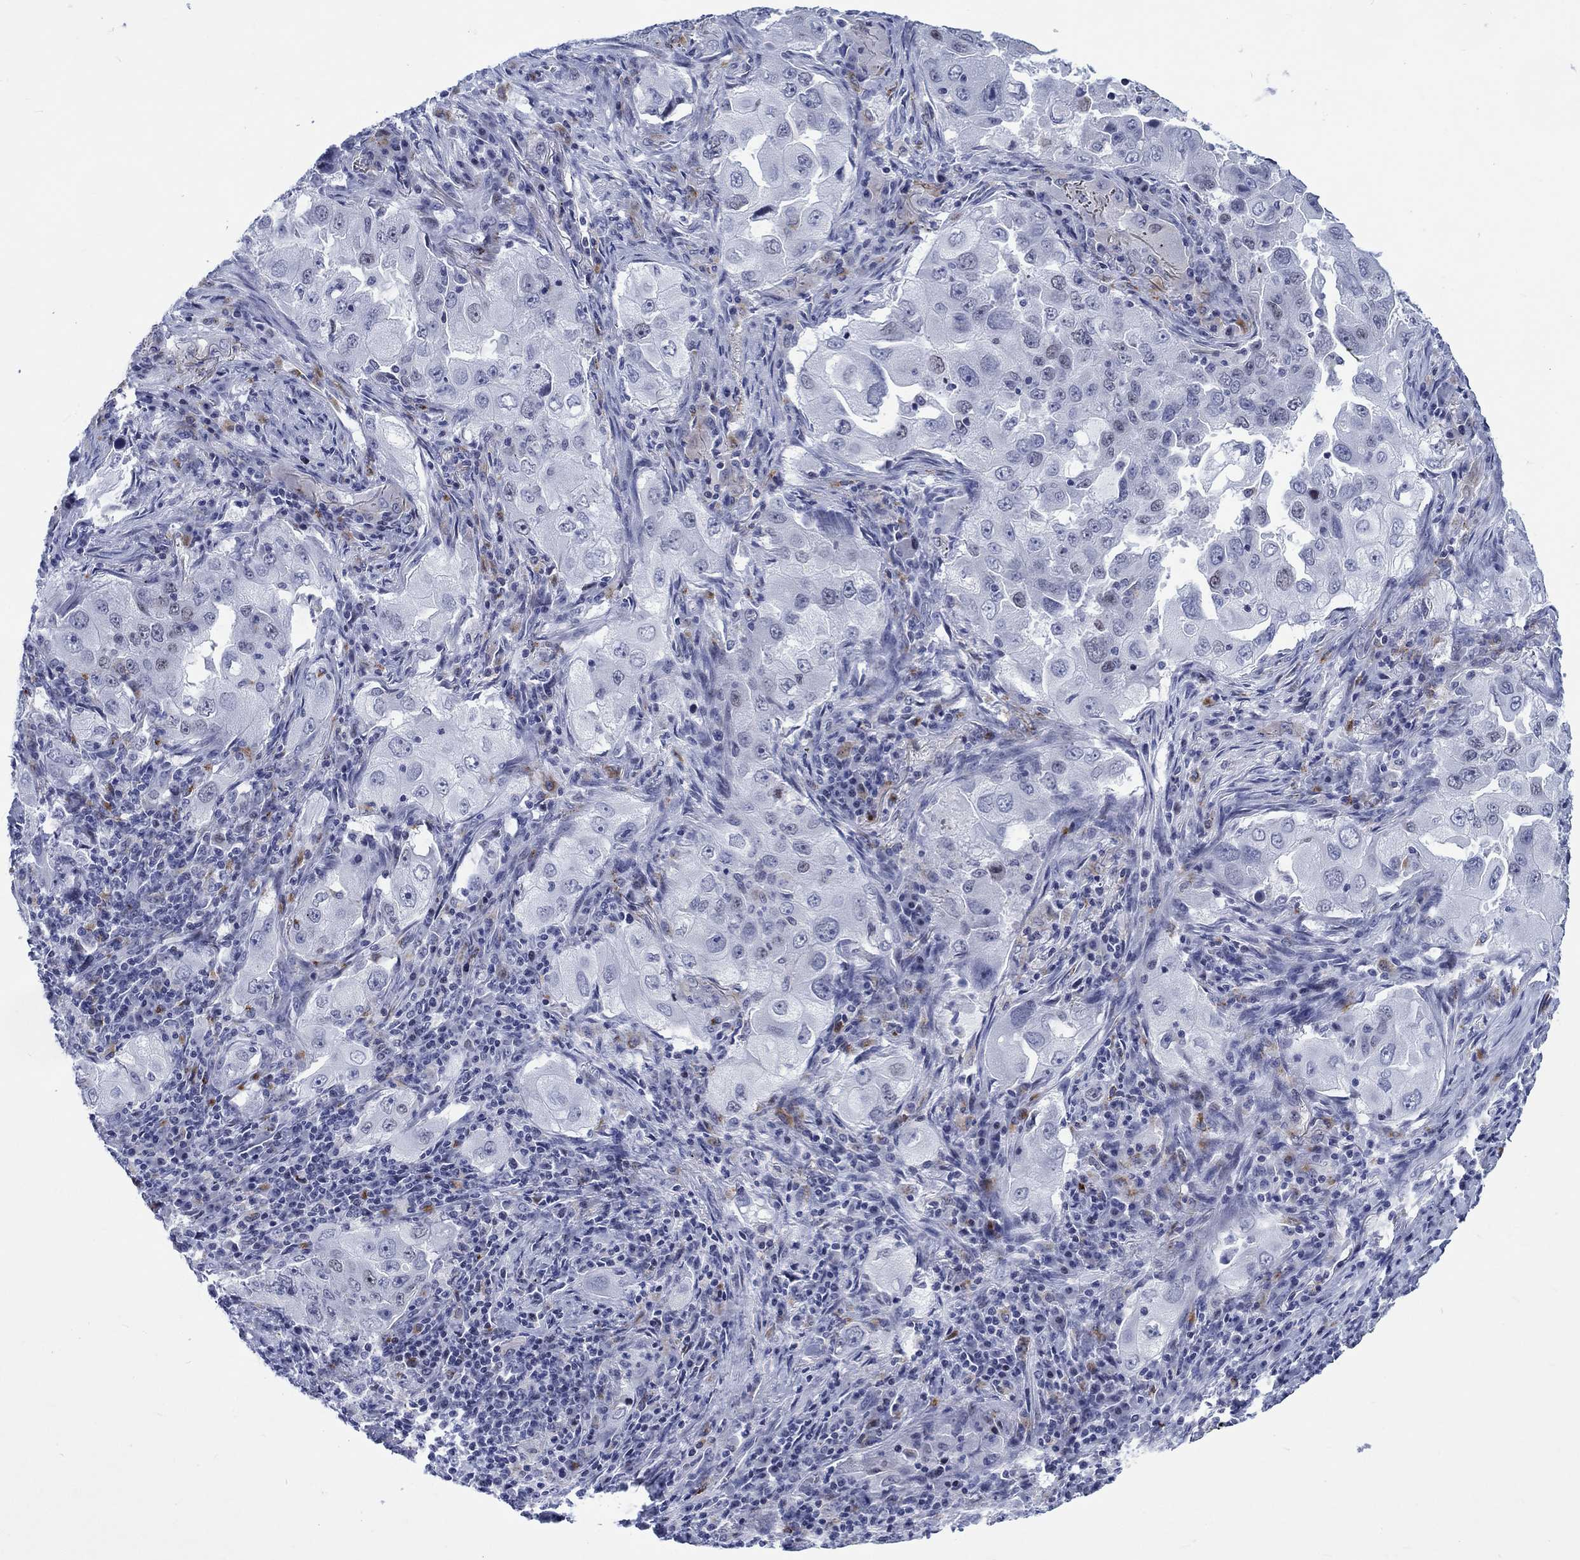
{"staining": {"intensity": "negative", "quantity": "none", "location": "none"}, "tissue": "lung cancer", "cell_type": "Tumor cells", "image_type": "cancer", "snomed": [{"axis": "morphology", "description": "Adenocarcinoma, NOS"}, {"axis": "topography", "description": "Lung"}], "caption": "DAB immunohistochemical staining of lung cancer displays no significant expression in tumor cells.", "gene": "CDCA2", "patient": {"sex": "female", "age": 61}}